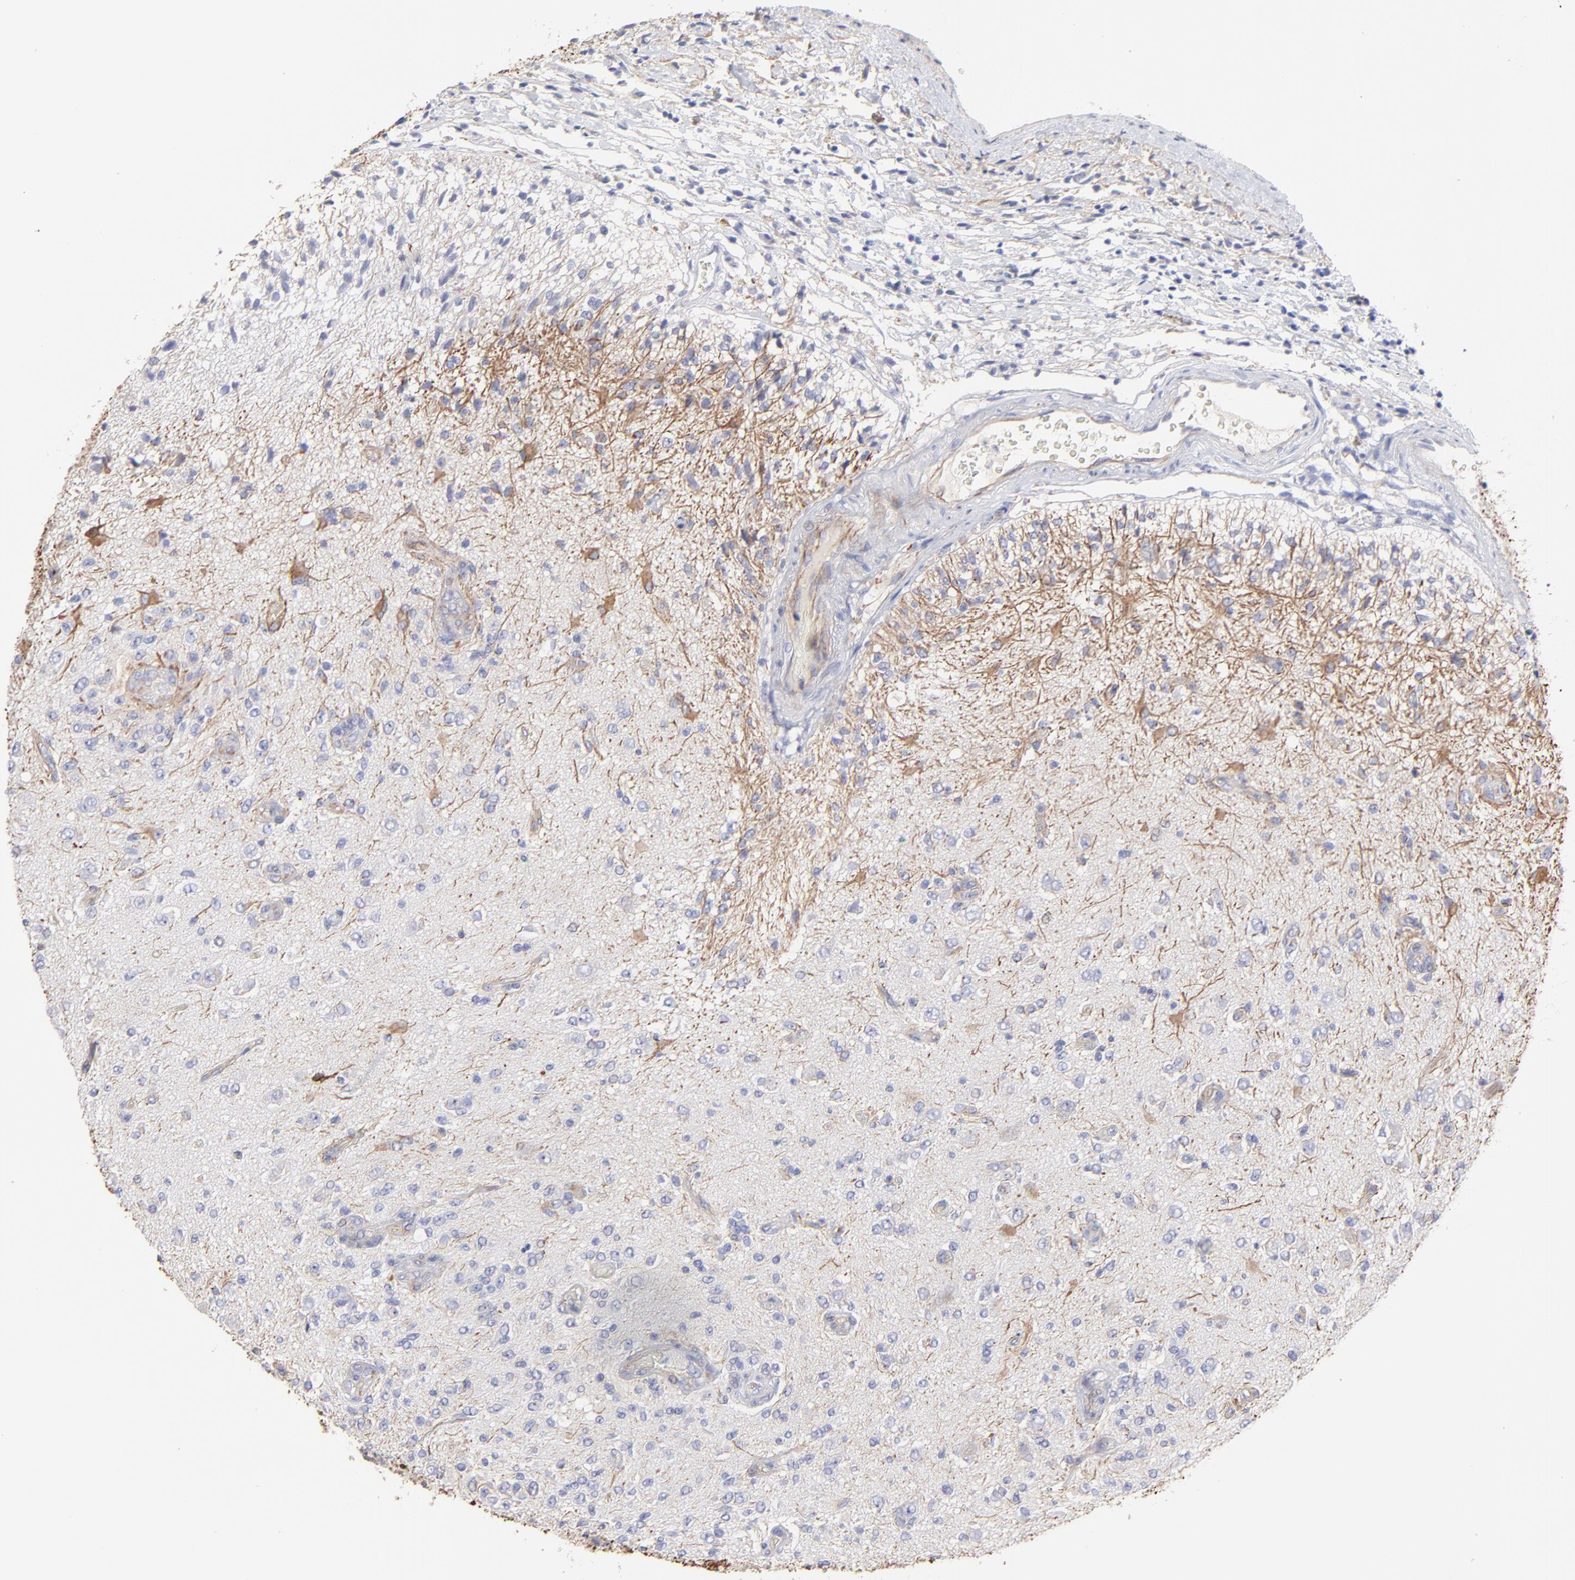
{"staining": {"intensity": "moderate", "quantity": "25%-75%", "location": "cytoplasmic/membranous"}, "tissue": "glioma", "cell_type": "Tumor cells", "image_type": "cancer", "snomed": [{"axis": "morphology", "description": "Normal tissue, NOS"}, {"axis": "morphology", "description": "Glioma, malignant, High grade"}, {"axis": "topography", "description": "Cerebral cortex"}], "caption": "This micrograph exhibits immunohistochemistry (IHC) staining of human malignant glioma (high-grade), with medium moderate cytoplasmic/membranous expression in approximately 25%-75% of tumor cells.", "gene": "COX8C", "patient": {"sex": "male", "age": 77}}